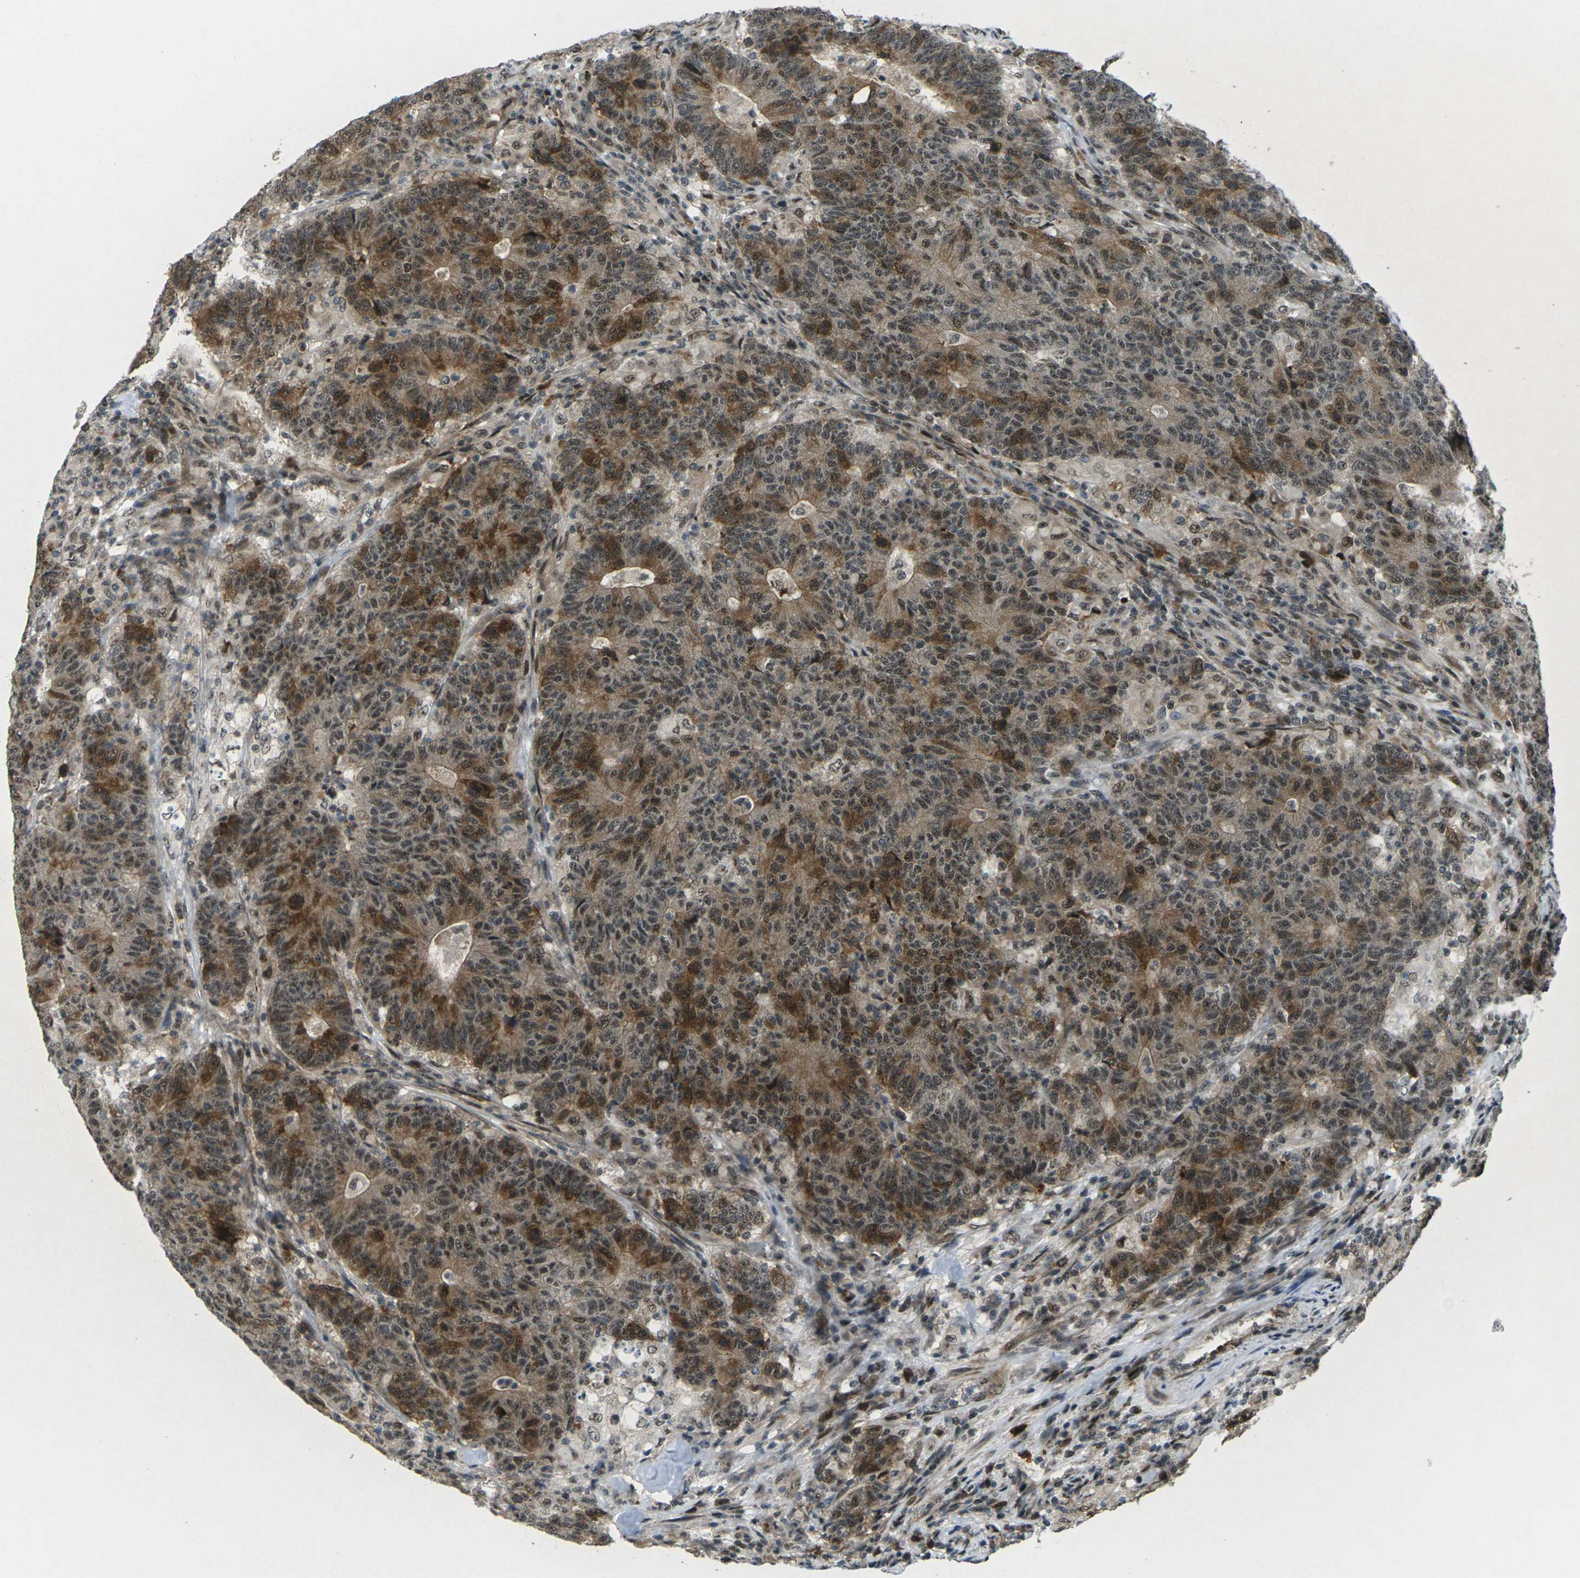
{"staining": {"intensity": "moderate", "quantity": ">75%", "location": "cytoplasmic/membranous,nuclear"}, "tissue": "colorectal cancer", "cell_type": "Tumor cells", "image_type": "cancer", "snomed": [{"axis": "morphology", "description": "Normal tissue, NOS"}, {"axis": "morphology", "description": "Adenocarcinoma, NOS"}, {"axis": "topography", "description": "Colon"}], "caption": "Immunohistochemical staining of human colorectal adenocarcinoma demonstrates medium levels of moderate cytoplasmic/membranous and nuclear protein positivity in approximately >75% of tumor cells.", "gene": "UBE2S", "patient": {"sex": "female", "age": 75}}